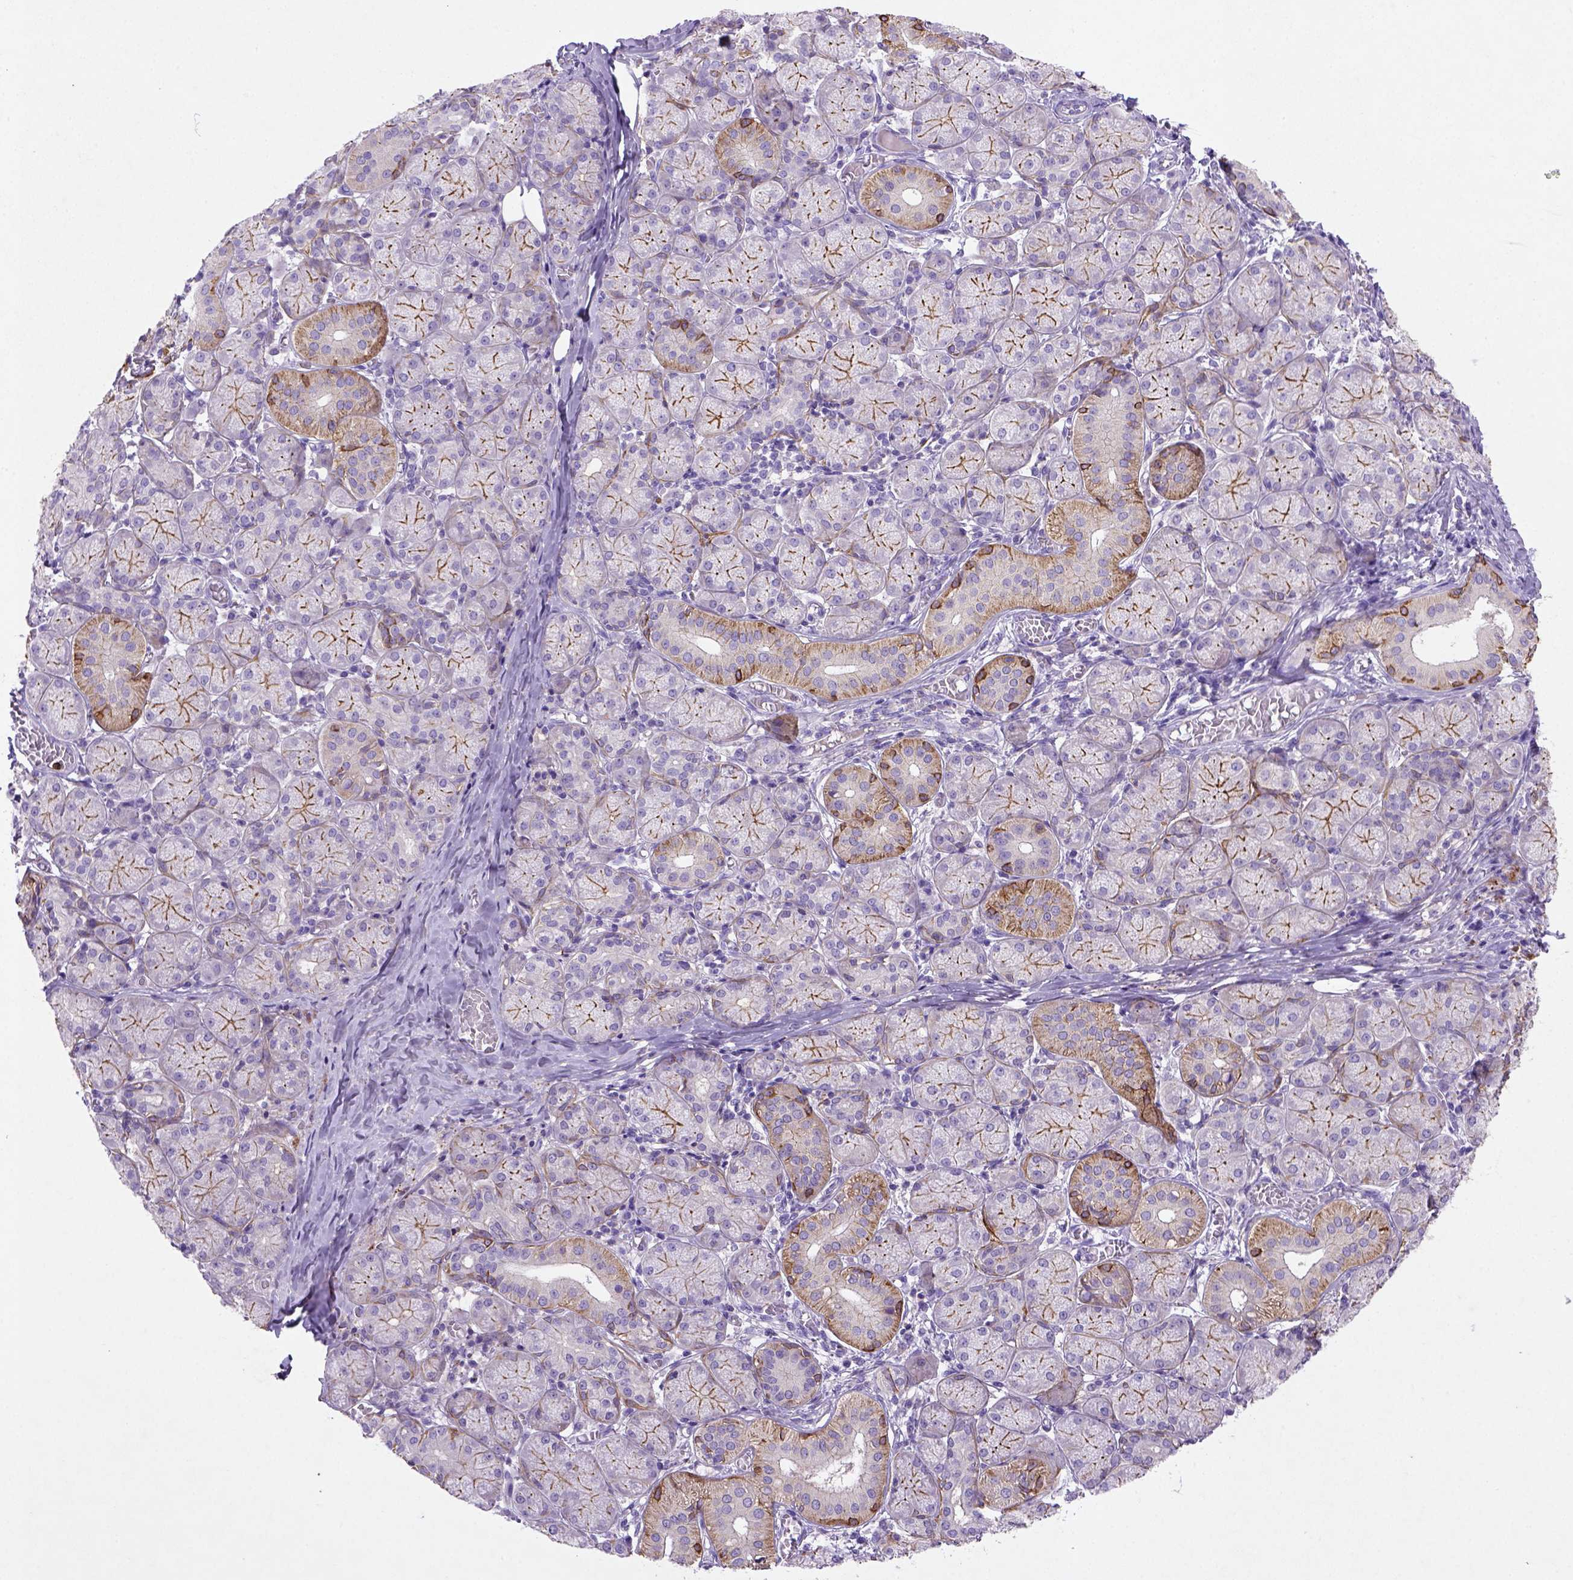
{"staining": {"intensity": "strong", "quantity": ">75%", "location": "cytoplasmic/membranous"}, "tissue": "salivary gland", "cell_type": "Glandular cells", "image_type": "normal", "snomed": [{"axis": "morphology", "description": "Normal tissue, NOS"}, {"axis": "topography", "description": "Salivary gland"}, {"axis": "topography", "description": "Peripheral nerve tissue"}], "caption": "Immunohistochemistry (IHC) micrograph of benign salivary gland stained for a protein (brown), which shows high levels of strong cytoplasmic/membranous staining in approximately >75% of glandular cells.", "gene": "NUDT2", "patient": {"sex": "female", "age": 24}}